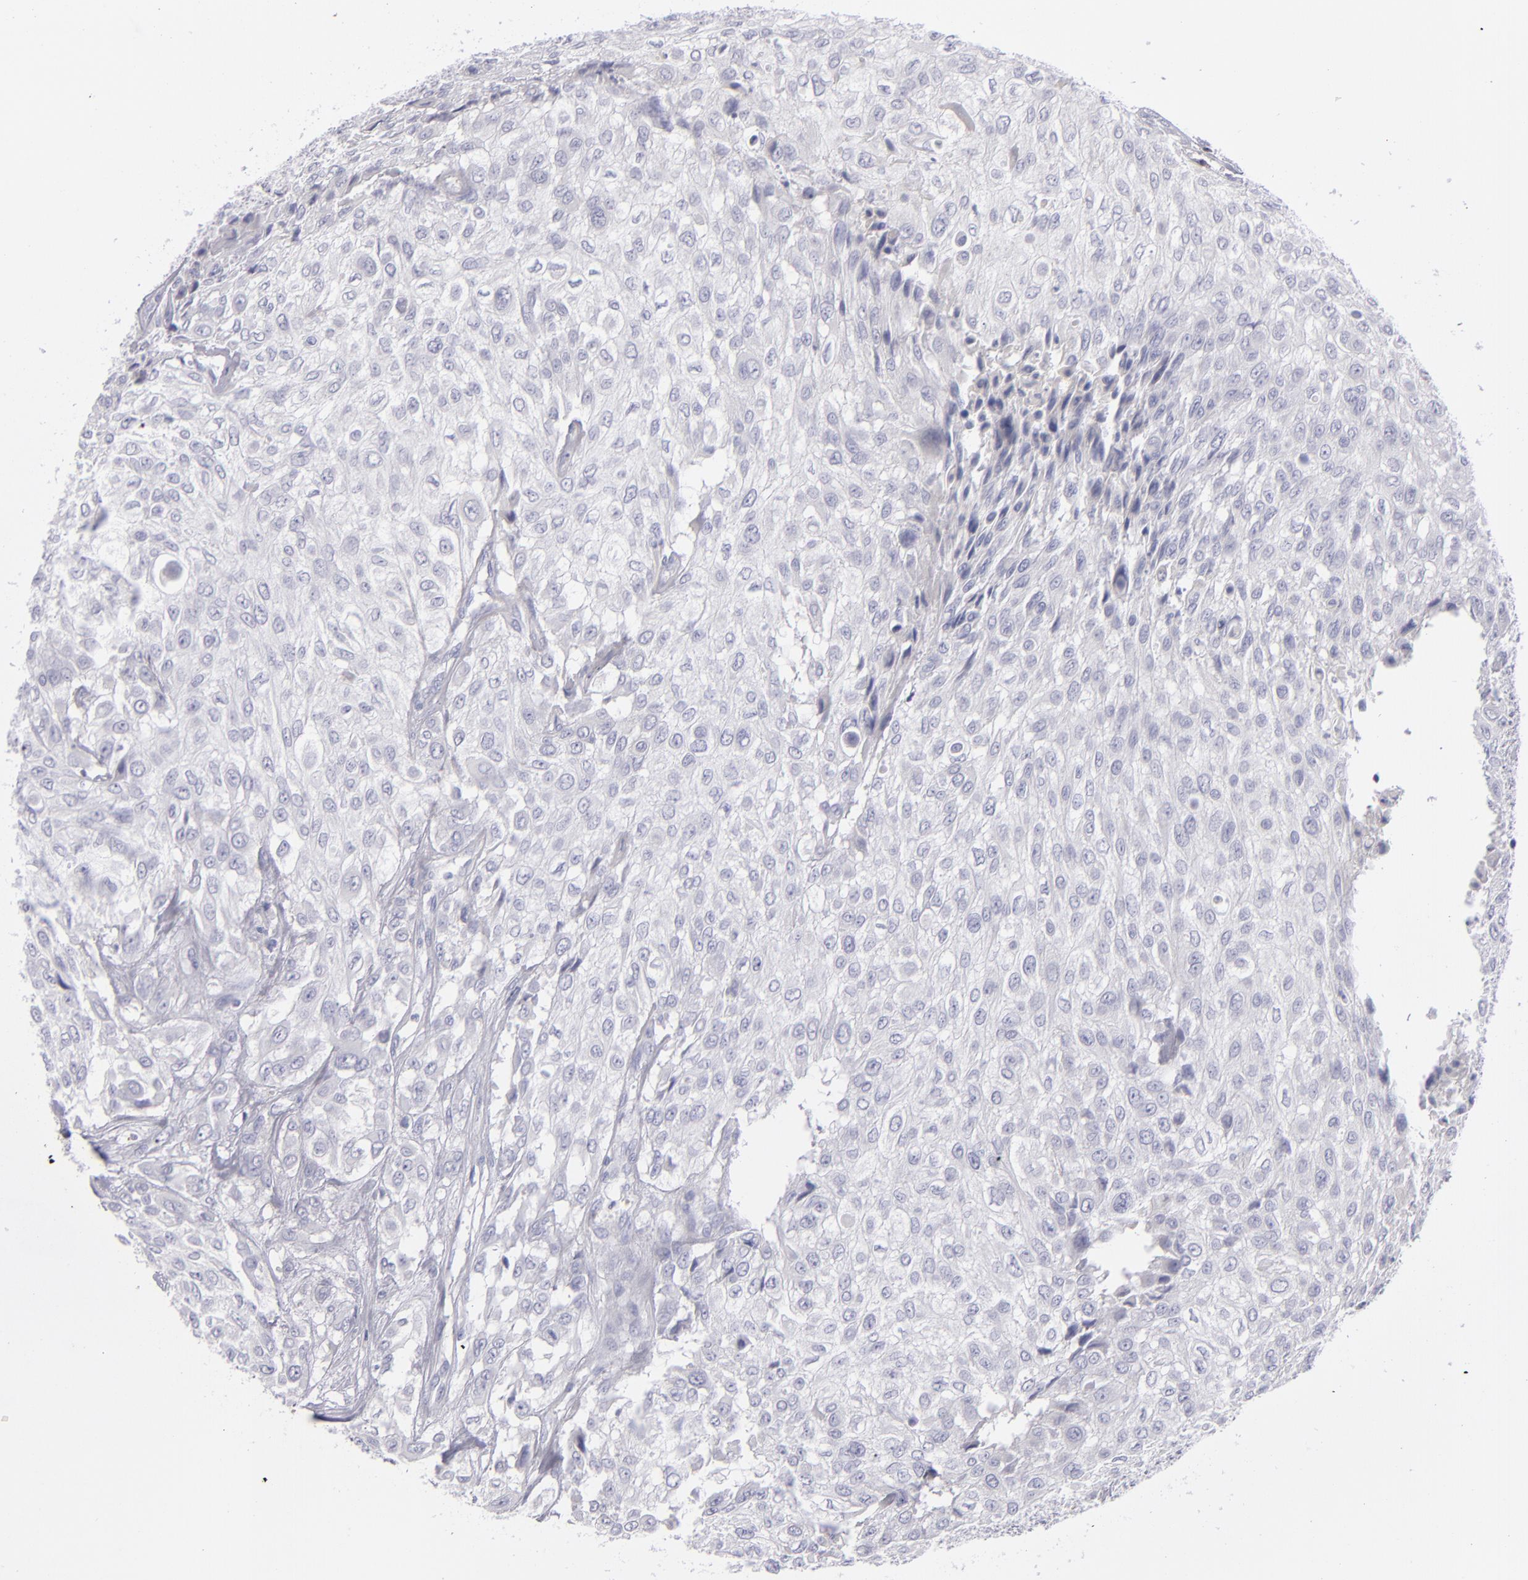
{"staining": {"intensity": "negative", "quantity": "none", "location": "none"}, "tissue": "urothelial cancer", "cell_type": "Tumor cells", "image_type": "cancer", "snomed": [{"axis": "morphology", "description": "Urothelial carcinoma, High grade"}, {"axis": "topography", "description": "Urinary bladder"}], "caption": "Photomicrograph shows no significant protein expression in tumor cells of high-grade urothelial carcinoma. (DAB (3,3'-diaminobenzidine) immunohistochemistry visualized using brightfield microscopy, high magnification).", "gene": "CD2", "patient": {"sex": "male", "age": 57}}